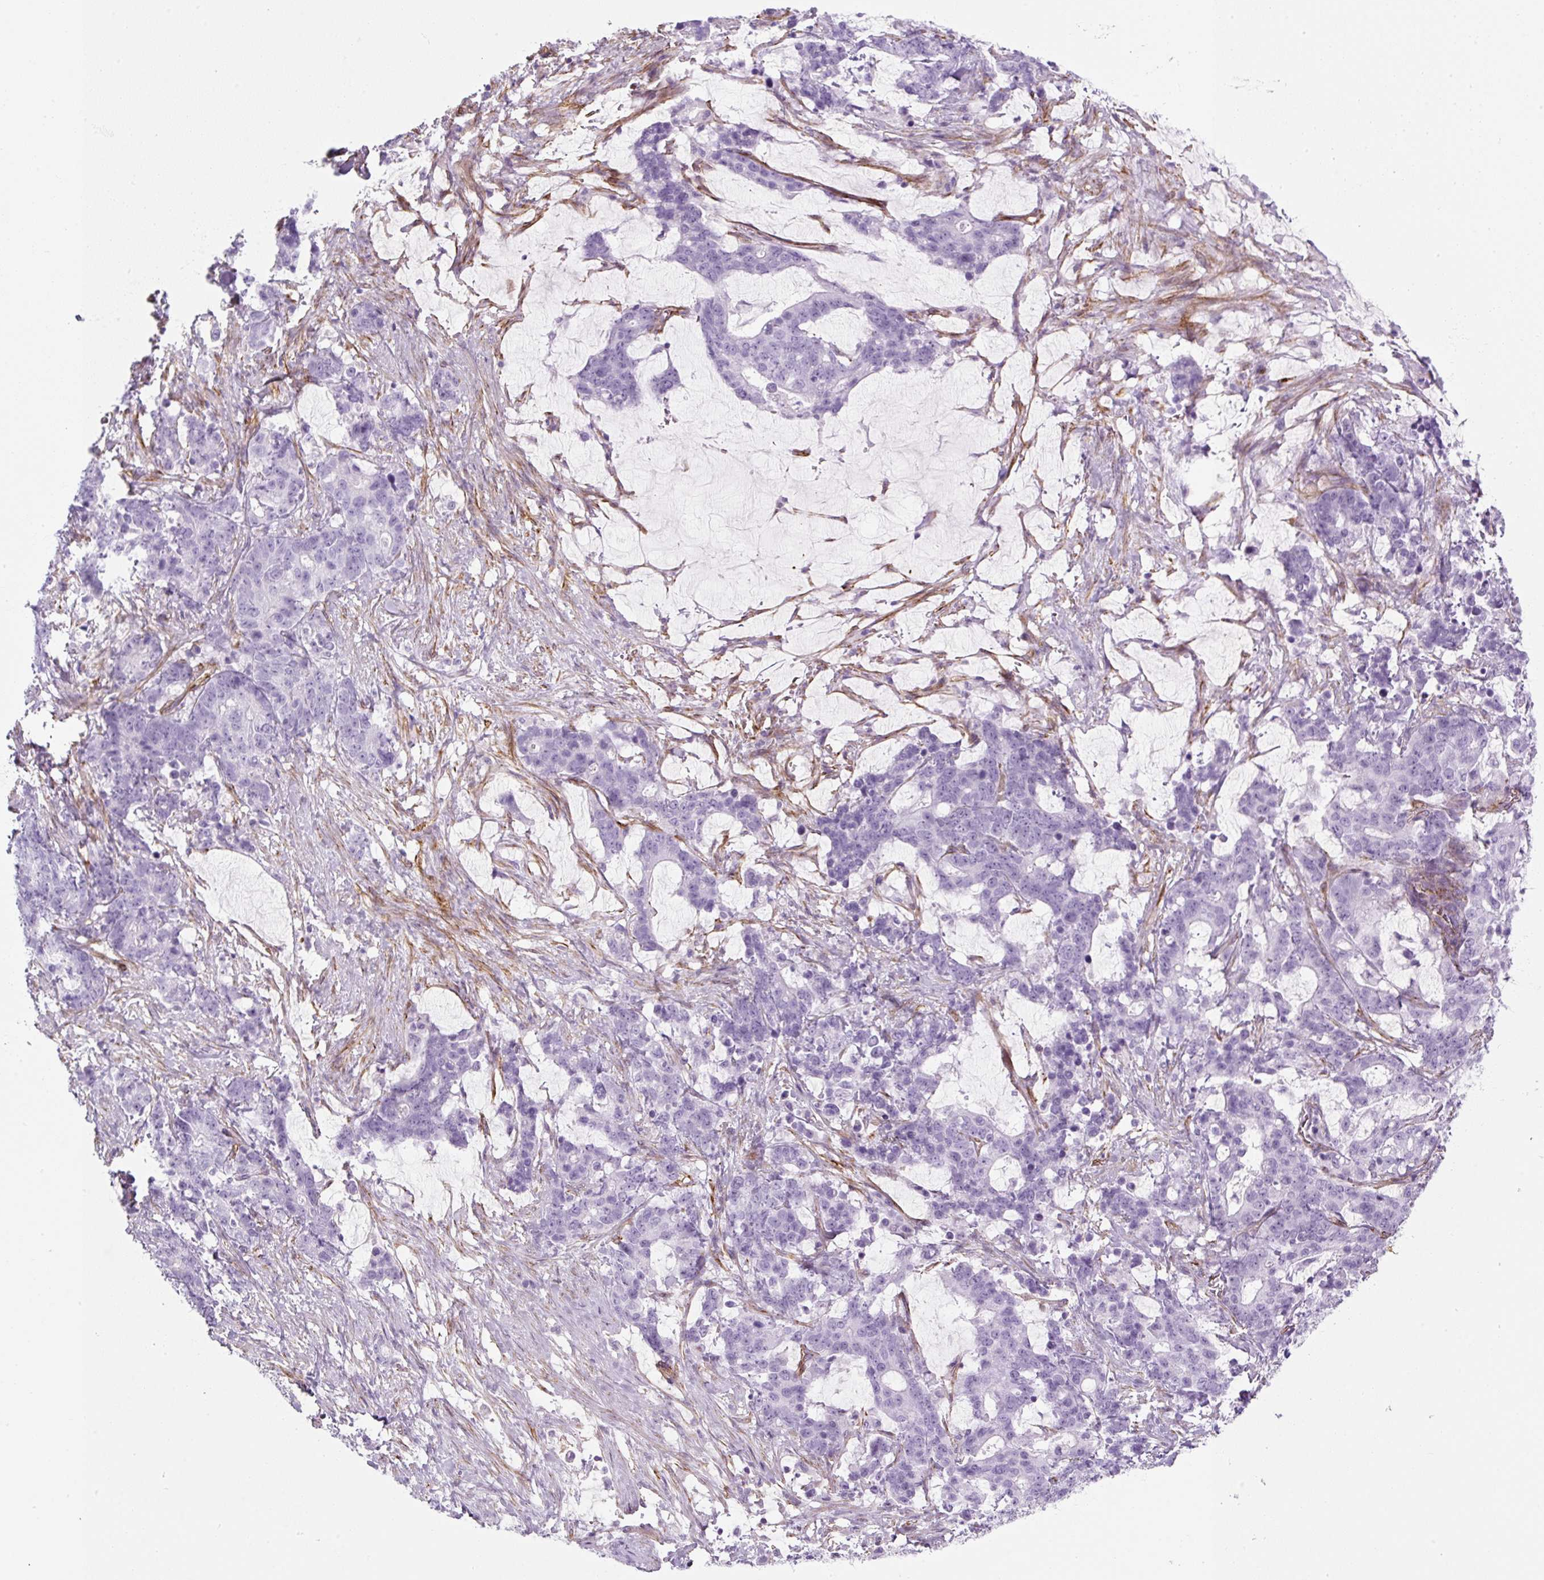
{"staining": {"intensity": "negative", "quantity": "none", "location": "none"}, "tissue": "stomach cancer", "cell_type": "Tumor cells", "image_type": "cancer", "snomed": [{"axis": "morphology", "description": "Normal tissue, NOS"}, {"axis": "morphology", "description": "Adenocarcinoma, NOS"}, {"axis": "topography", "description": "Stomach"}], "caption": "Stomach cancer was stained to show a protein in brown. There is no significant positivity in tumor cells.", "gene": "CAVIN3", "patient": {"sex": "female", "age": 64}}